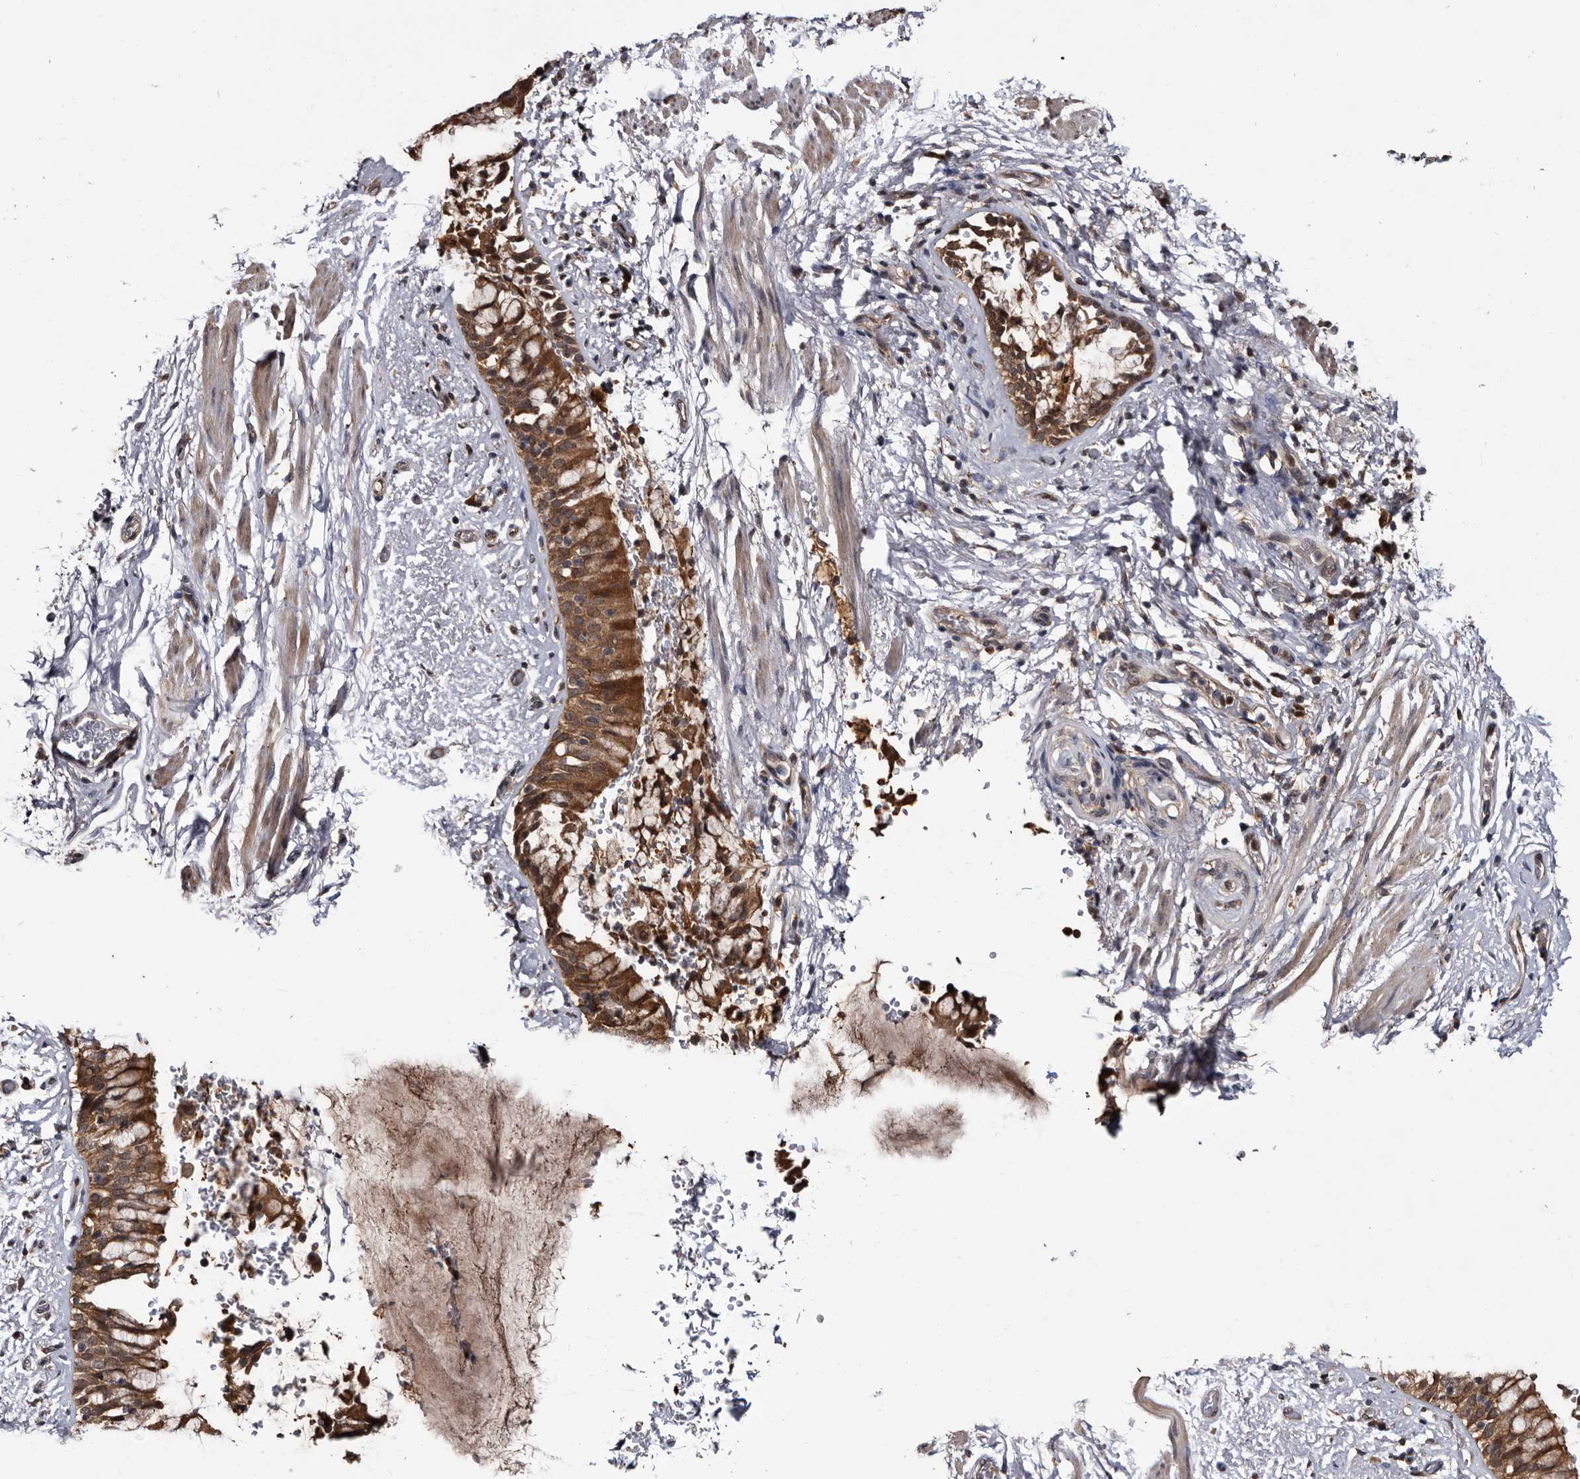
{"staining": {"intensity": "strong", "quantity": ">75%", "location": "cytoplasmic/membranous"}, "tissue": "bronchus", "cell_type": "Respiratory epithelial cells", "image_type": "normal", "snomed": [{"axis": "morphology", "description": "Normal tissue, NOS"}, {"axis": "morphology", "description": "Inflammation, NOS"}, {"axis": "topography", "description": "Cartilage tissue"}, {"axis": "topography", "description": "Bronchus"}, {"axis": "topography", "description": "Lung"}], "caption": "Bronchus stained with a brown dye shows strong cytoplasmic/membranous positive positivity in approximately >75% of respiratory epithelial cells.", "gene": "TTI2", "patient": {"sex": "female", "age": 64}}